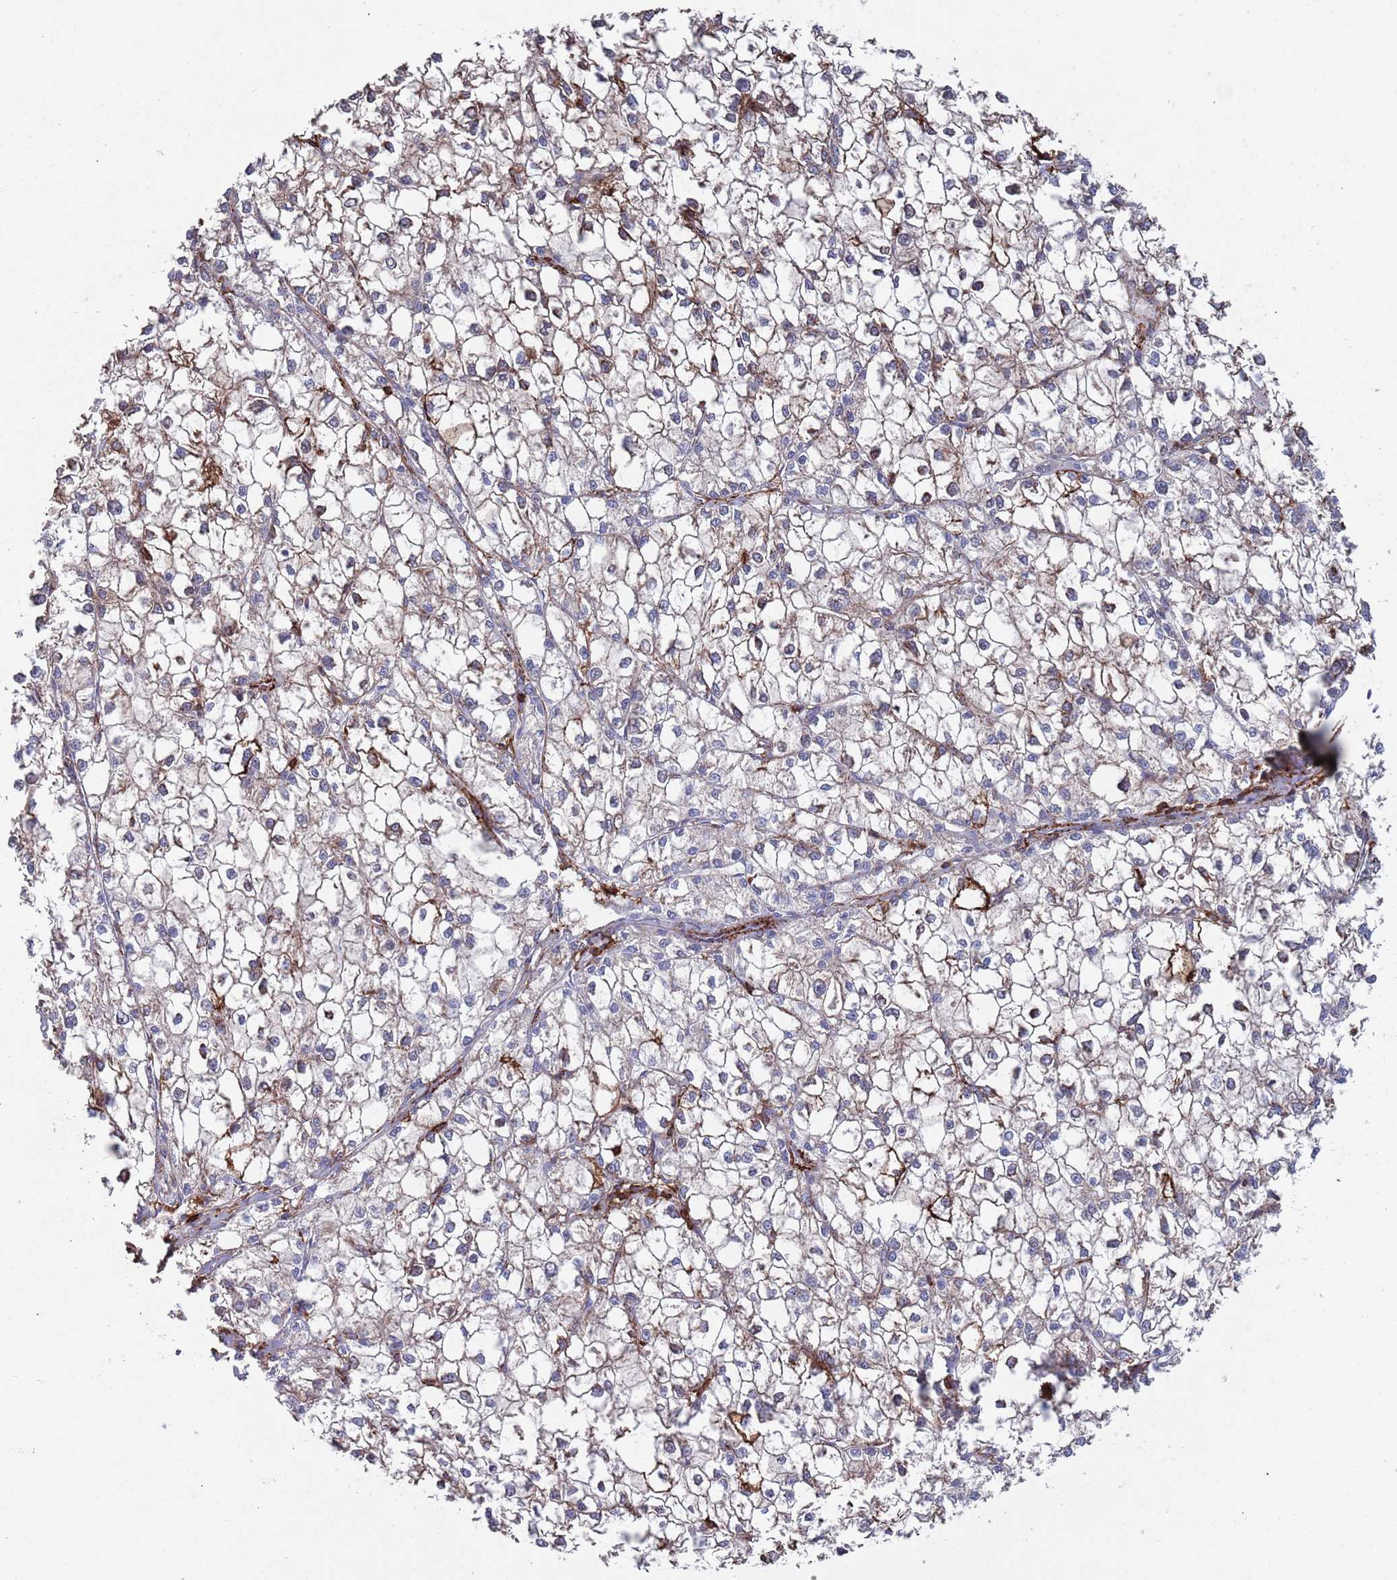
{"staining": {"intensity": "weak", "quantity": "25%-75%", "location": "cytoplasmic/membranous"}, "tissue": "liver cancer", "cell_type": "Tumor cells", "image_type": "cancer", "snomed": [{"axis": "morphology", "description": "Carcinoma, Hepatocellular, NOS"}, {"axis": "topography", "description": "Liver"}], "caption": "Protein expression analysis of human liver hepatocellular carcinoma reveals weak cytoplasmic/membranous positivity in about 25%-75% of tumor cells.", "gene": "RNF144A", "patient": {"sex": "female", "age": 43}}